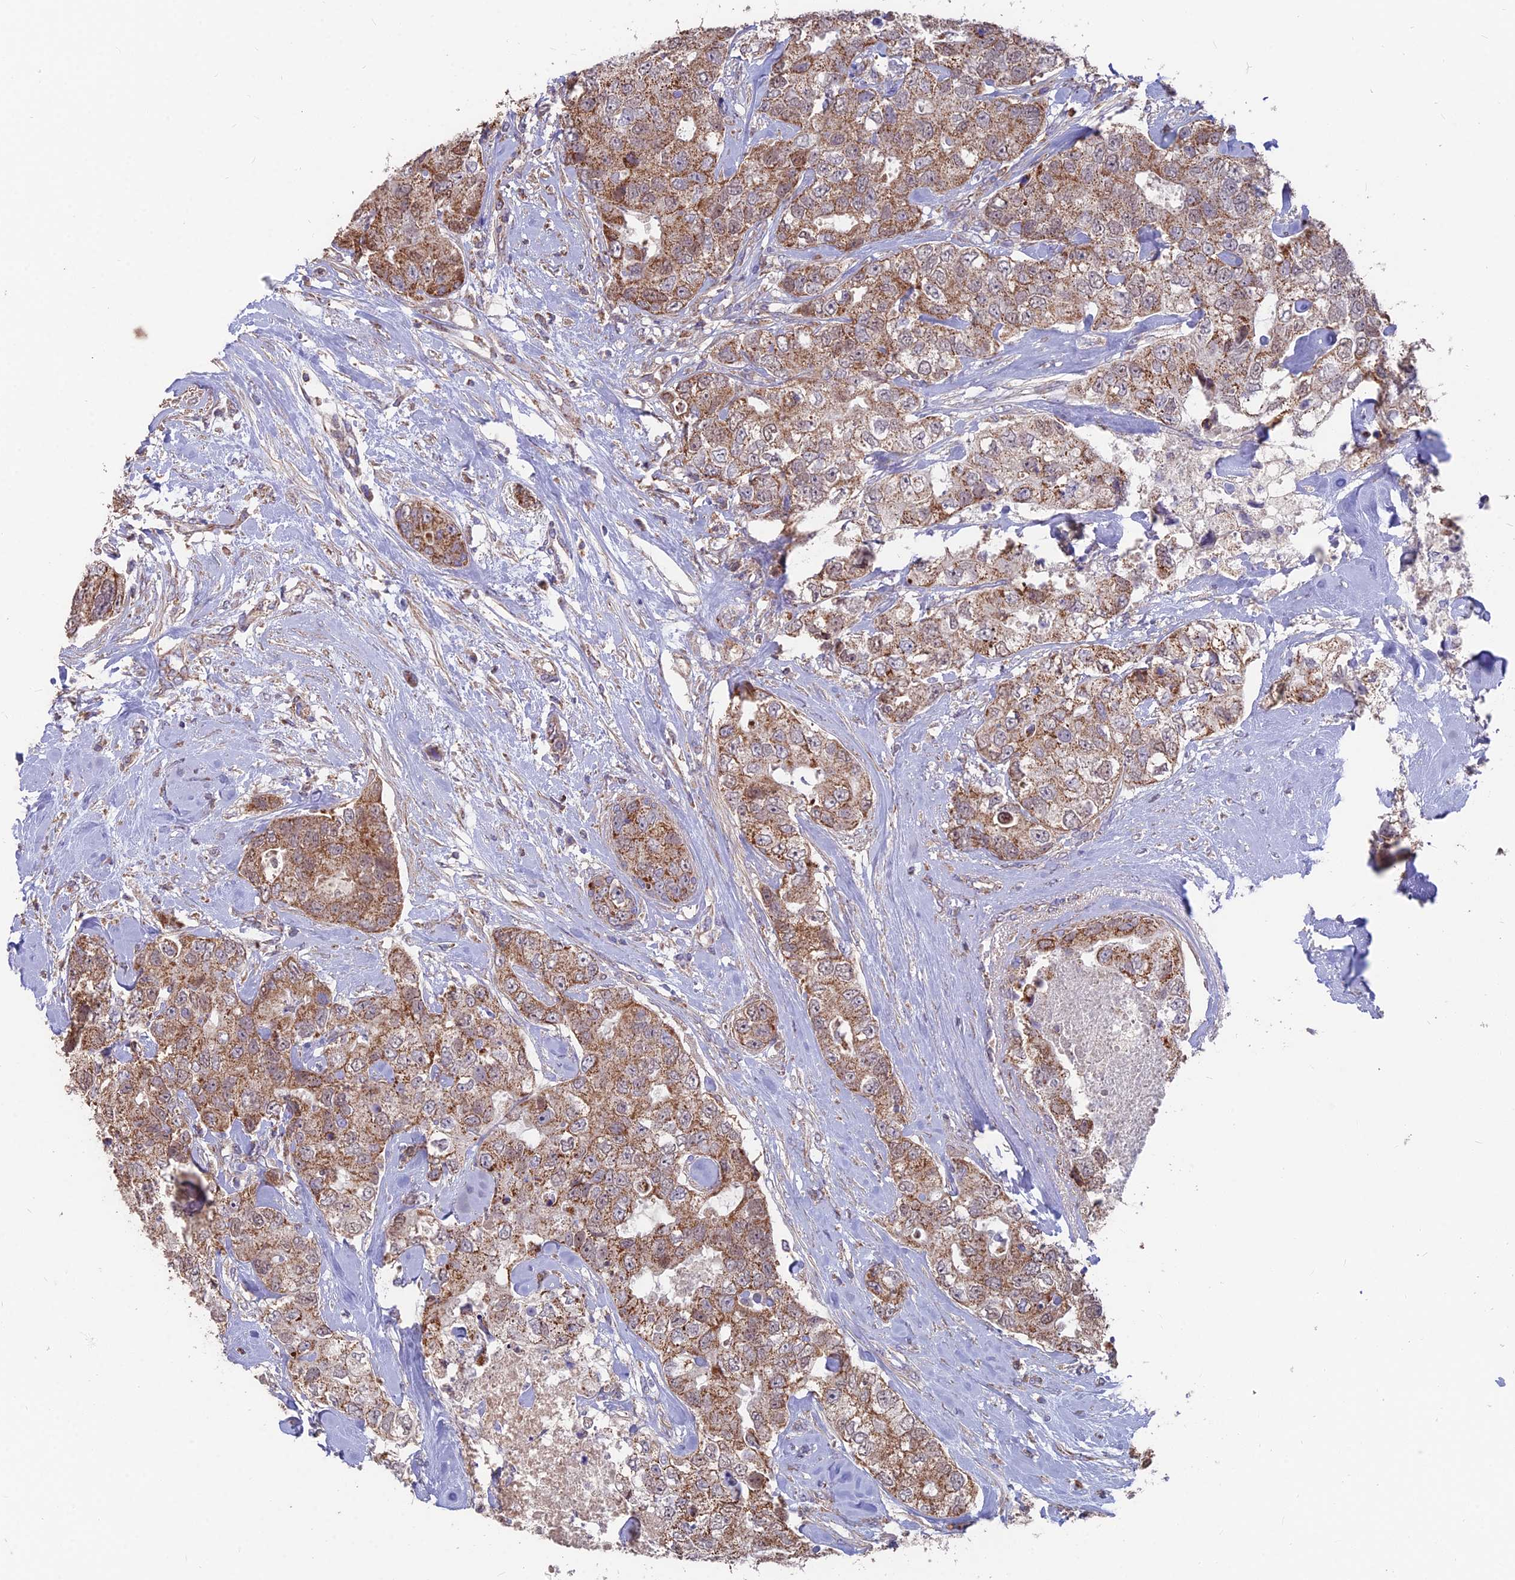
{"staining": {"intensity": "moderate", "quantity": ">75%", "location": "cytoplasmic/membranous"}, "tissue": "breast cancer", "cell_type": "Tumor cells", "image_type": "cancer", "snomed": [{"axis": "morphology", "description": "Duct carcinoma"}, {"axis": "topography", "description": "Breast"}], "caption": "This is an image of immunohistochemistry (IHC) staining of breast invasive ductal carcinoma, which shows moderate staining in the cytoplasmic/membranous of tumor cells.", "gene": "IFT22", "patient": {"sex": "female", "age": 62}}